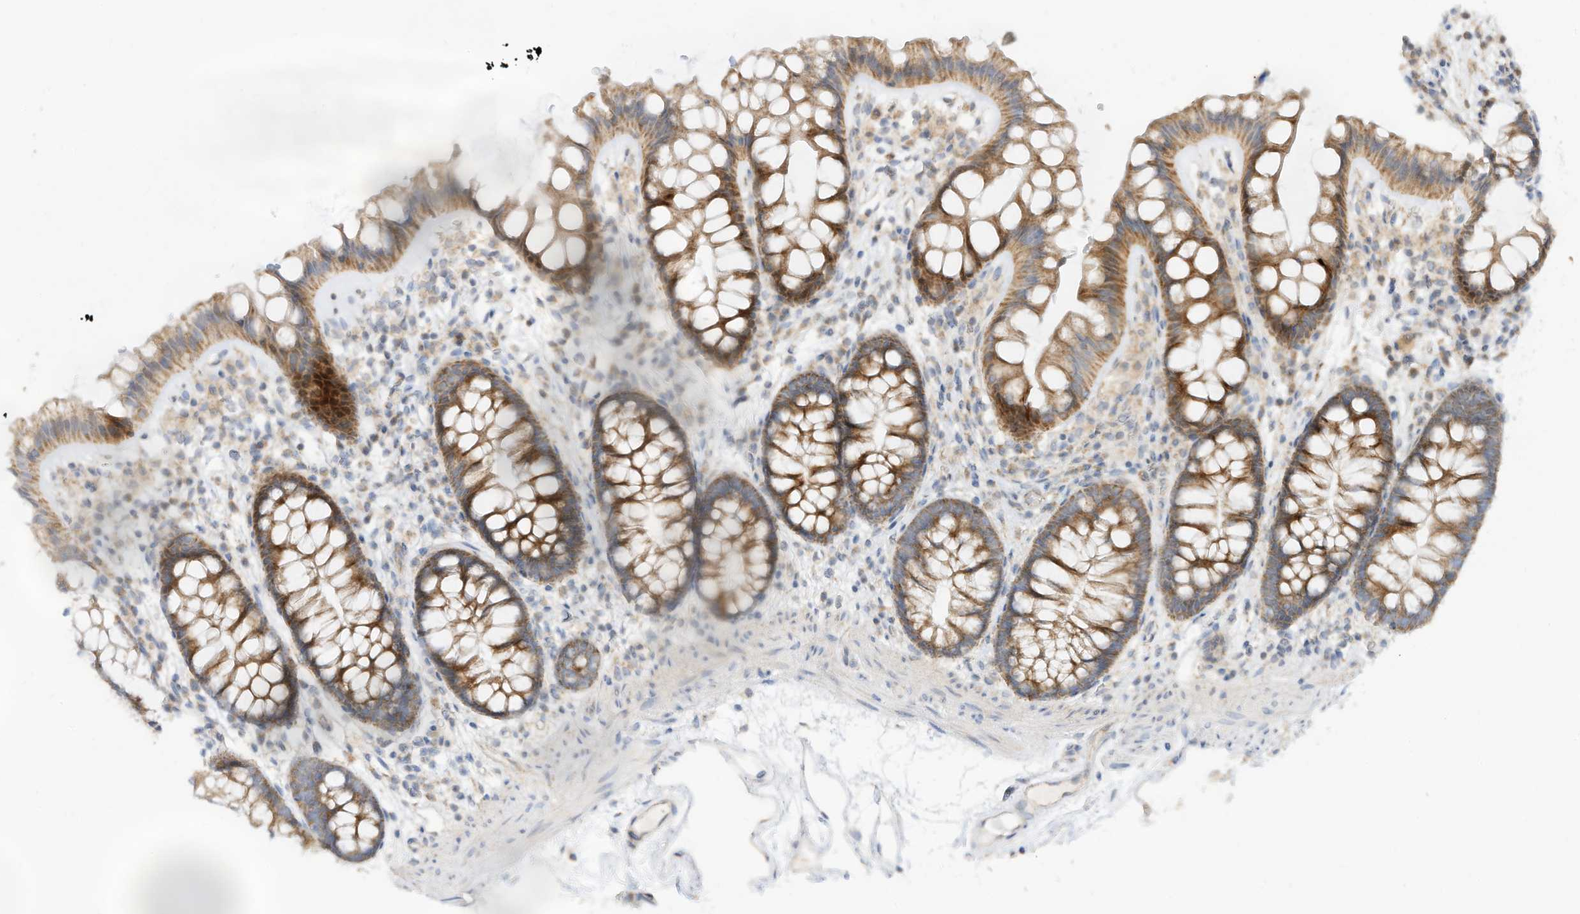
{"staining": {"intensity": "negative", "quantity": "none", "location": "none"}, "tissue": "colon", "cell_type": "Endothelial cells", "image_type": "normal", "snomed": [{"axis": "morphology", "description": "Normal tissue, NOS"}, {"axis": "topography", "description": "Colon"}], "caption": "This is an immunohistochemistry histopathology image of normal human colon. There is no positivity in endothelial cells.", "gene": "CAGE1", "patient": {"sex": "female", "age": 62}}